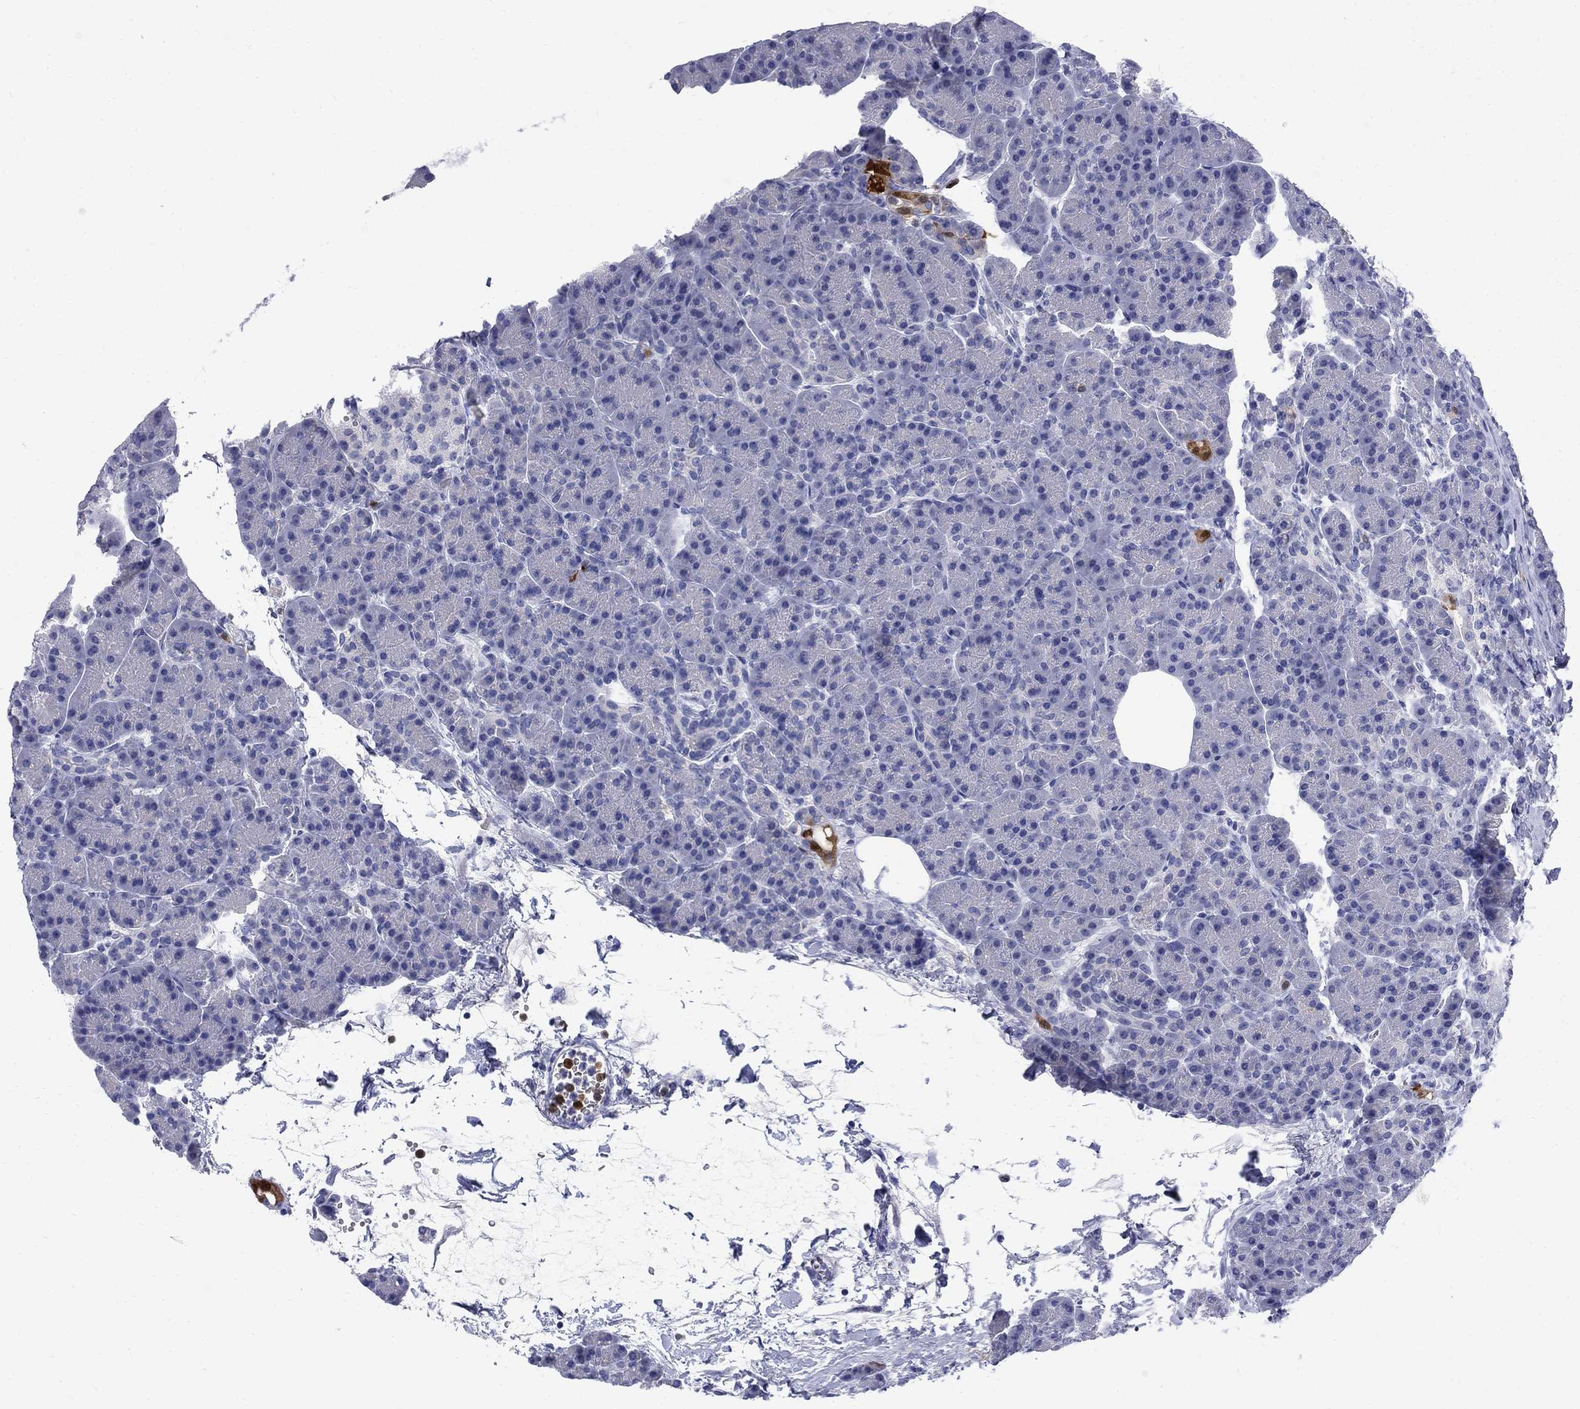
{"staining": {"intensity": "negative", "quantity": "none", "location": "none"}, "tissue": "pancreas", "cell_type": "Exocrine glandular cells", "image_type": "normal", "snomed": [{"axis": "morphology", "description": "Normal tissue, NOS"}, {"axis": "topography", "description": "Pancreas"}], "caption": "Exocrine glandular cells are negative for protein expression in unremarkable human pancreas. Brightfield microscopy of immunohistochemistry stained with DAB (brown) and hematoxylin (blue), captured at high magnification.", "gene": "SERPINB2", "patient": {"sex": "female", "age": 63}}